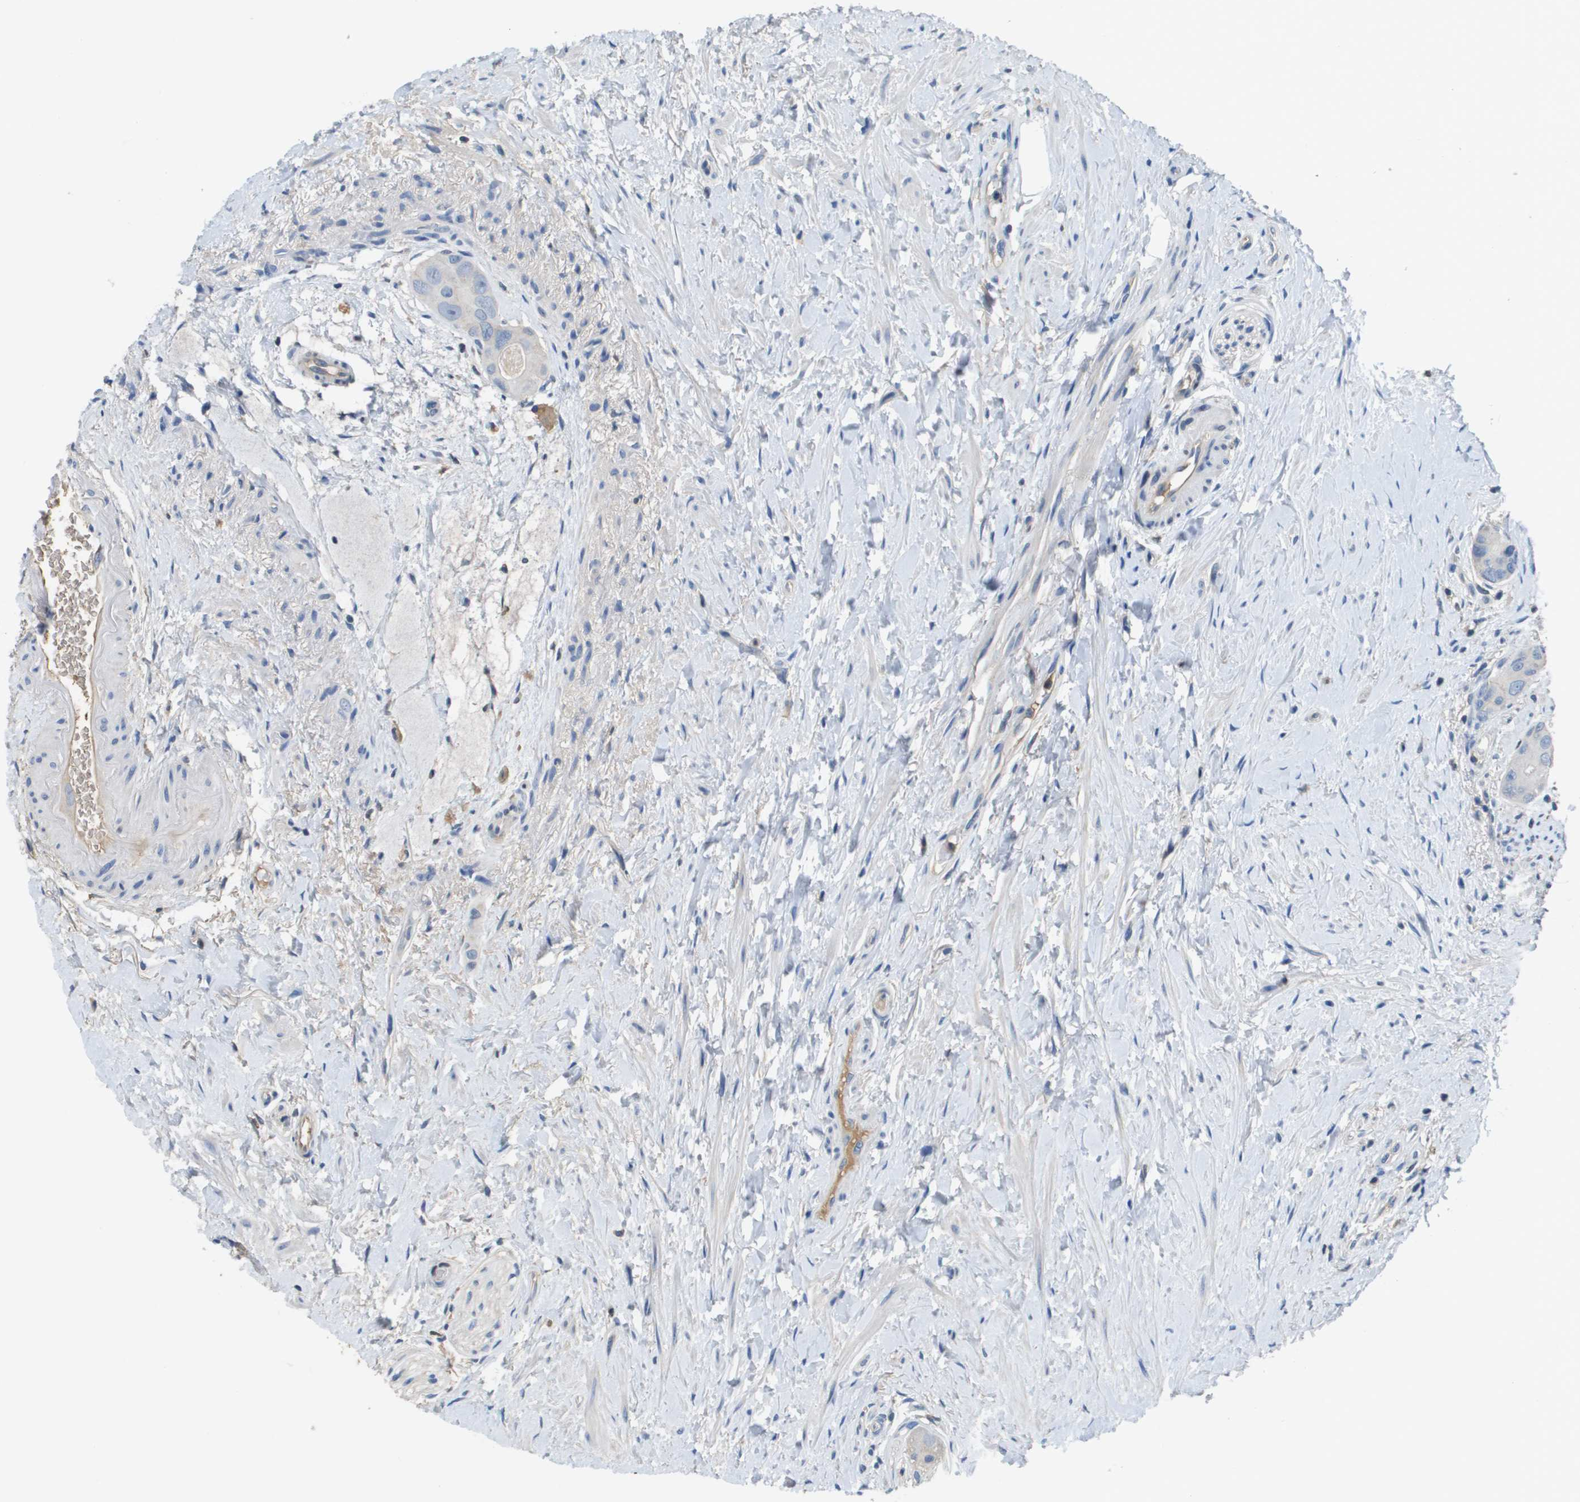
{"staining": {"intensity": "negative", "quantity": "none", "location": "none"}, "tissue": "colorectal cancer", "cell_type": "Tumor cells", "image_type": "cancer", "snomed": [{"axis": "morphology", "description": "Adenocarcinoma, NOS"}, {"axis": "topography", "description": "Rectum"}], "caption": "This is an IHC photomicrograph of human colorectal cancer. There is no expression in tumor cells.", "gene": "SLC16A3", "patient": {"sex": "male", "age": 51}}